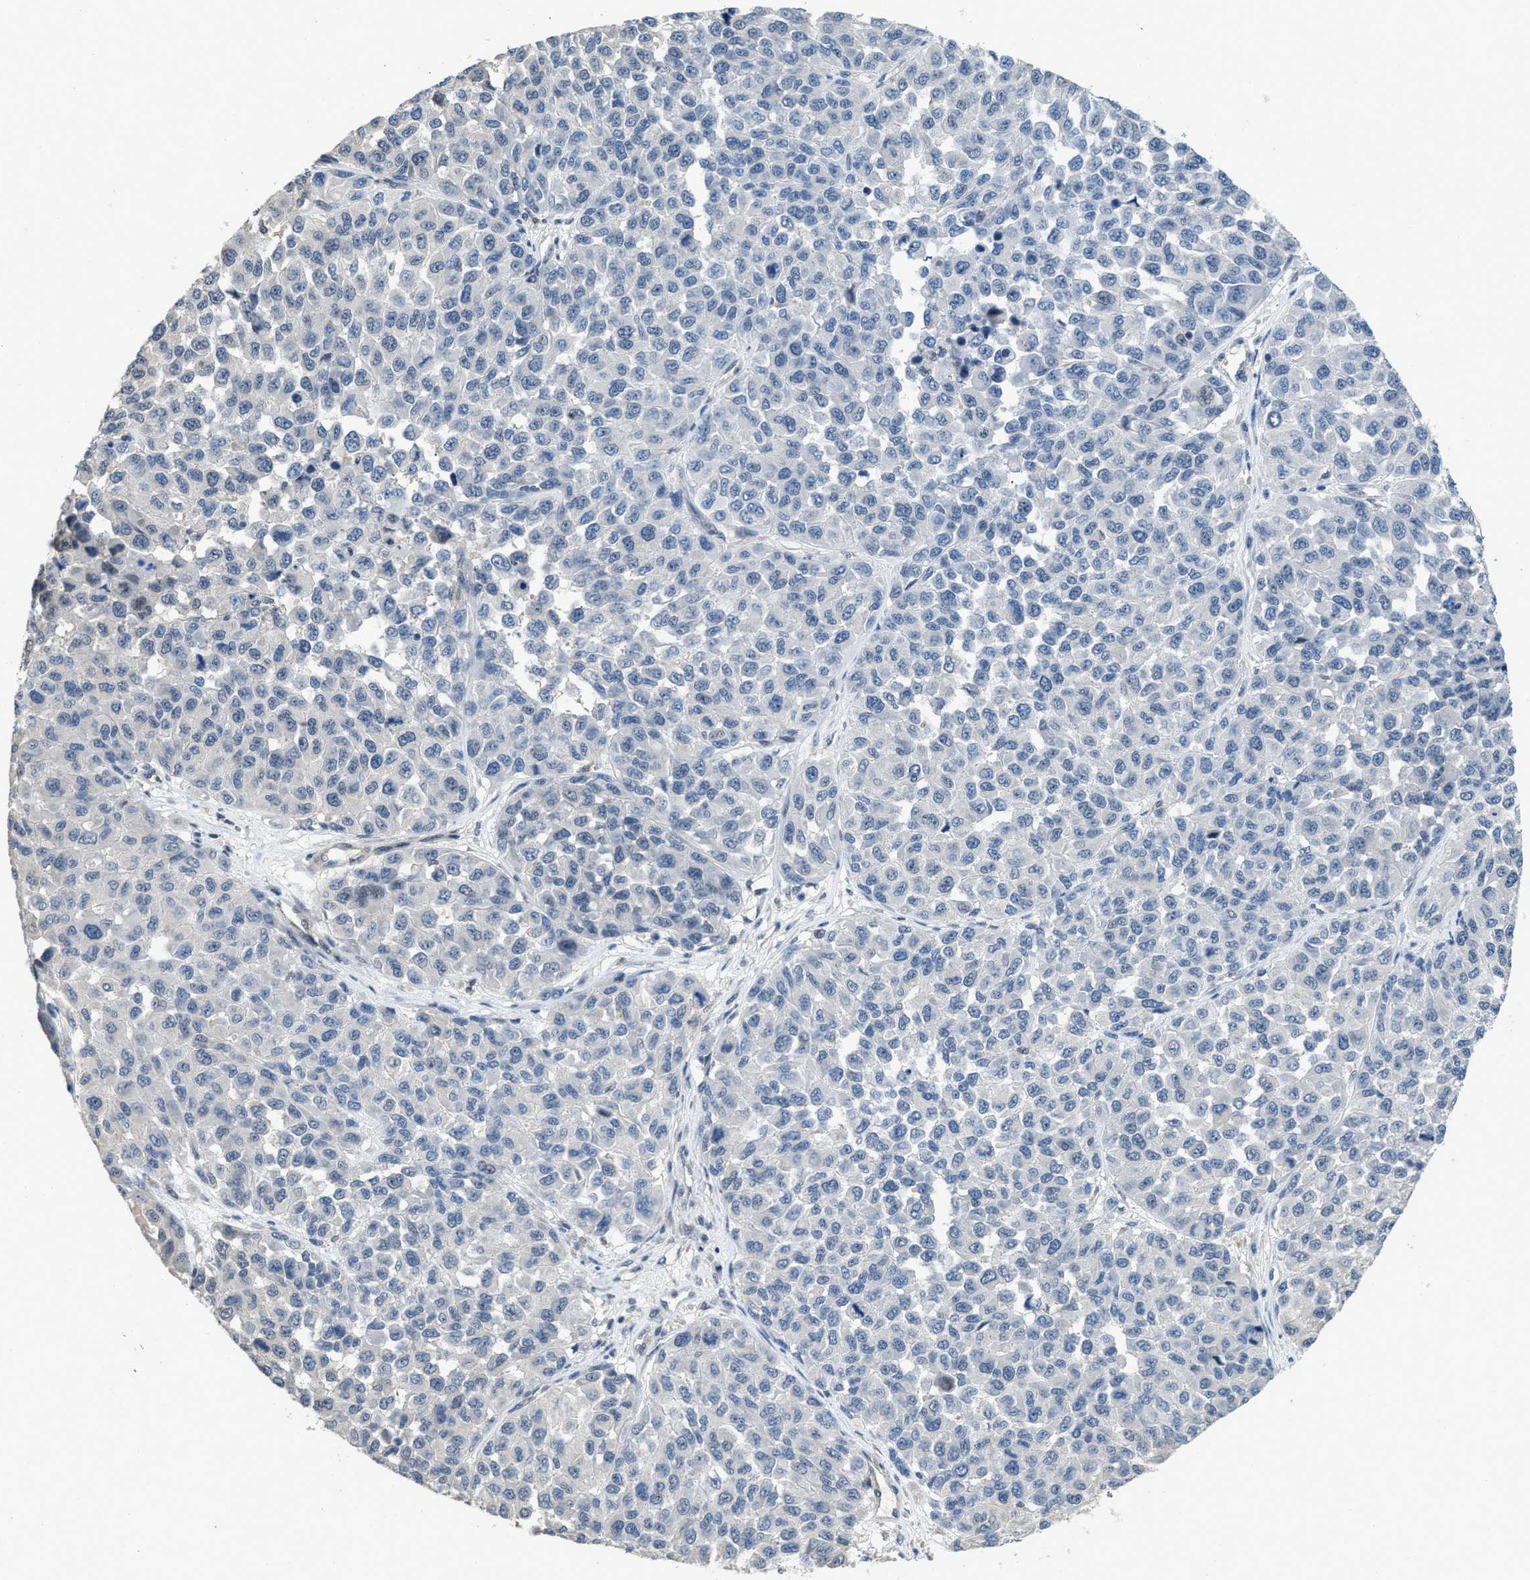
{"staining": {"intensity": "negative", "quantity": "none", "location": "none"}, "tissue": "melanoma", "cell_type": "Tumor cells", "image_type": "cancer", "snomed": [{"axis": "morphology", "description": "Malignant melanoma, NOS"}, {"axis": "topography", "description": "Skin"}], "caption": "Immunohistochemical staining of human melanoma demonstrates no significant expression in tumor cells.", "gene": "TES", "patient": {"sex": "male", "age": 62}}